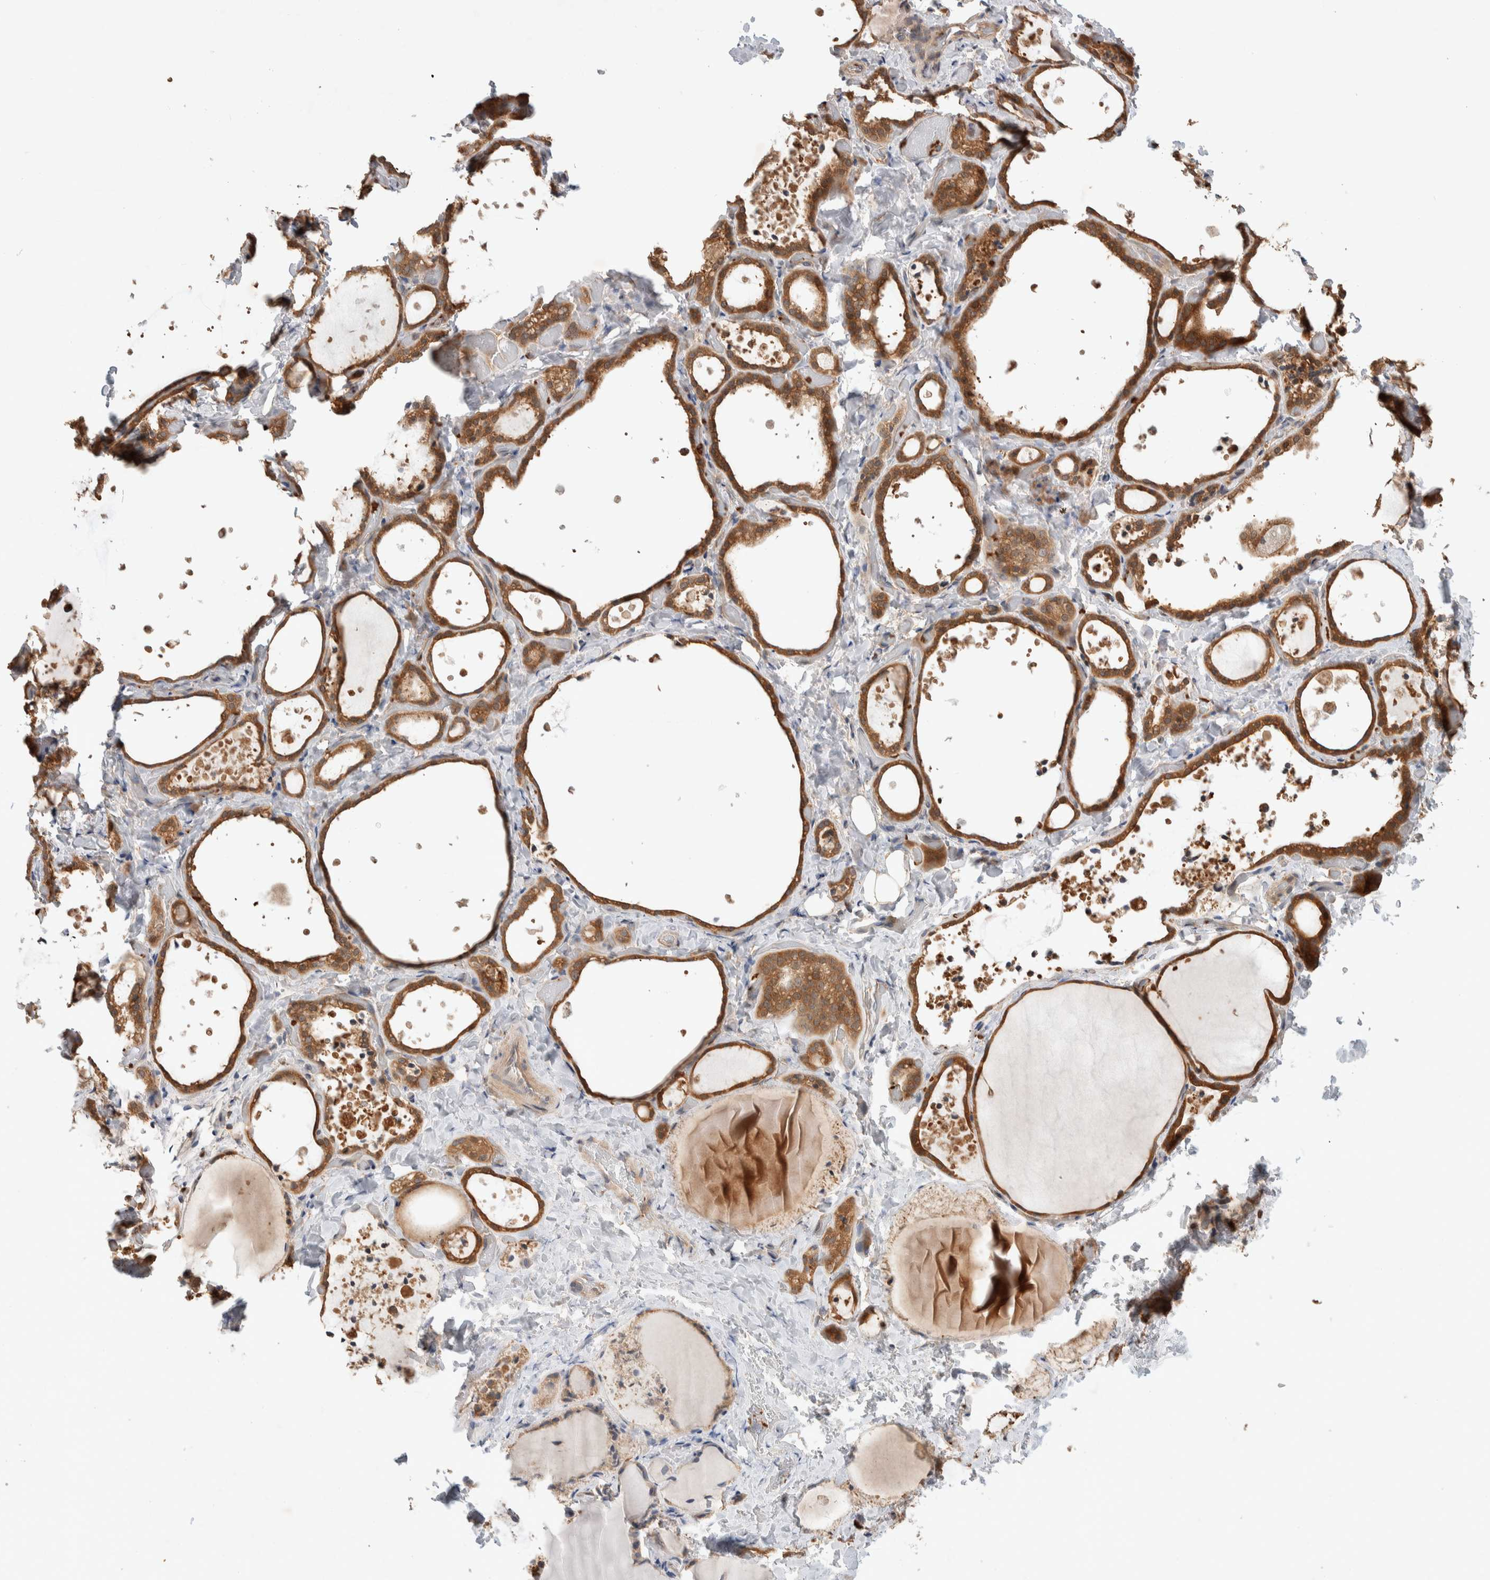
{"staining": {"intensity": "moderate", "quantity": ">75%", "location": "cytoplasmic/membranous"}, "tissue": "thyroid gland", "cell_type": "Glandular cells", "image_type": "normal", "snomed": [{"axis": "morphology", "description": "Normal tissue, NOS"}, {"axis": "topography", "description": "Thyroid gland"}], "caption": "IHC micrograph of normal thyroid gland: thyroid gland stained using IHC reveals medium levels of moderate protein expression localized specifically in the cytoplasmic/membranous of glandular cells, appearing as a cytoplasmic/membranous brown color.", "gene": "DEPTOR", "patient": {"sex": "female", "age": 44}}